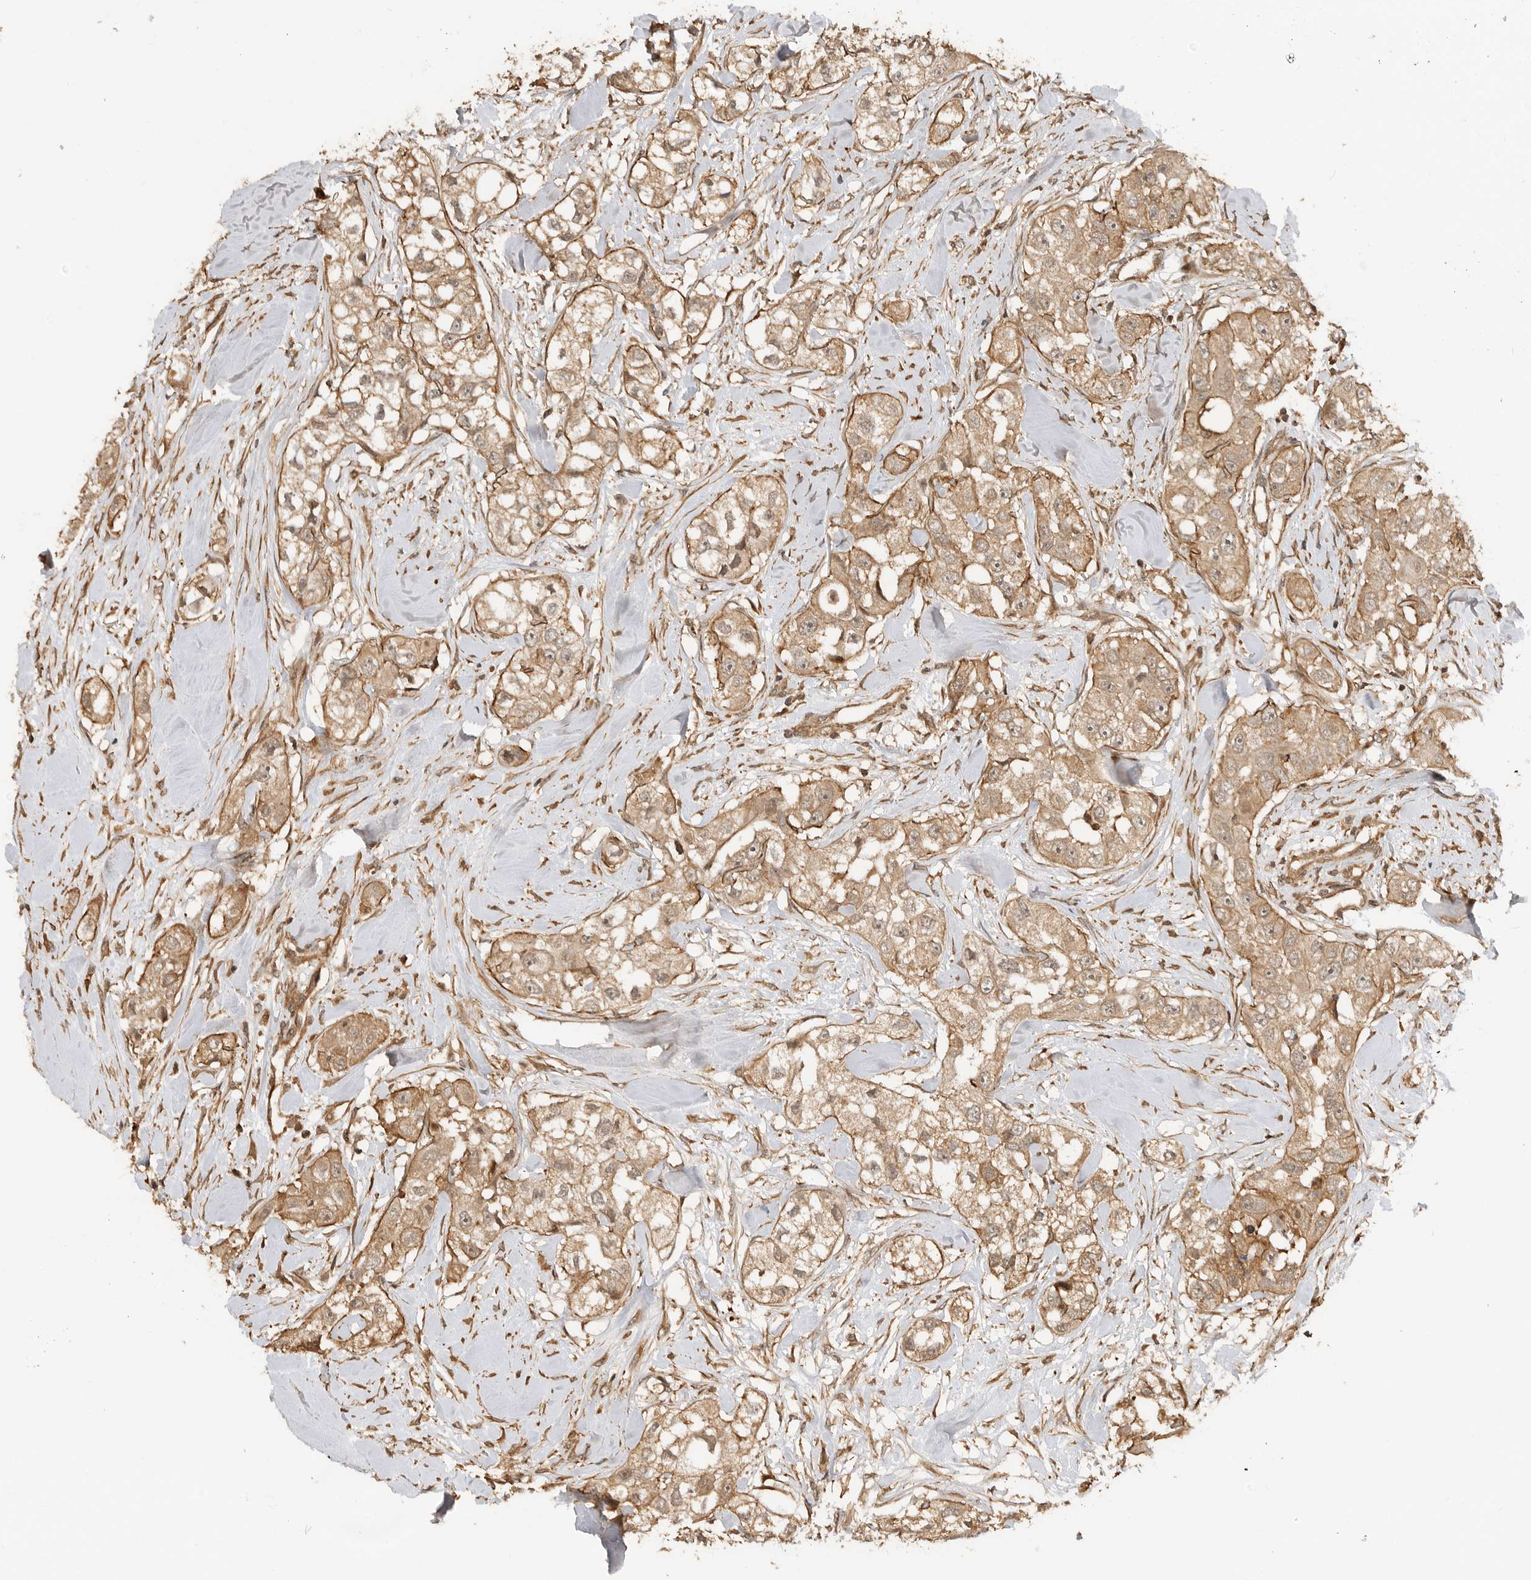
{"staining": {"intensity": "moderate", "quantity": ">75%", "location": "cytoplasmic/membranous"}, "tissue": "head and neck cancer", "cell_type": "Tumor cells", "image_type": "cancer", "snomed": [{"axis": "morphology", "description": "Normal tissue, NOS"}, {"axis": "morphology", "description": "Squamous cell carcinoma, NOS"}, {"axis": "topography", "description": "Skeletal muscle"}, {"axis": "topography", "description": "Head-Neck"}], "caption": "IHC (DAB) staining of head and neck cancer displays moderate cytoplasmic/membranous protein positivity in approximately >75% of tumor cells. (IHC, brightfield microscopy, high magnification).", "gene": "ADPRS", "patient": {"sex": "male", "age": 51}}